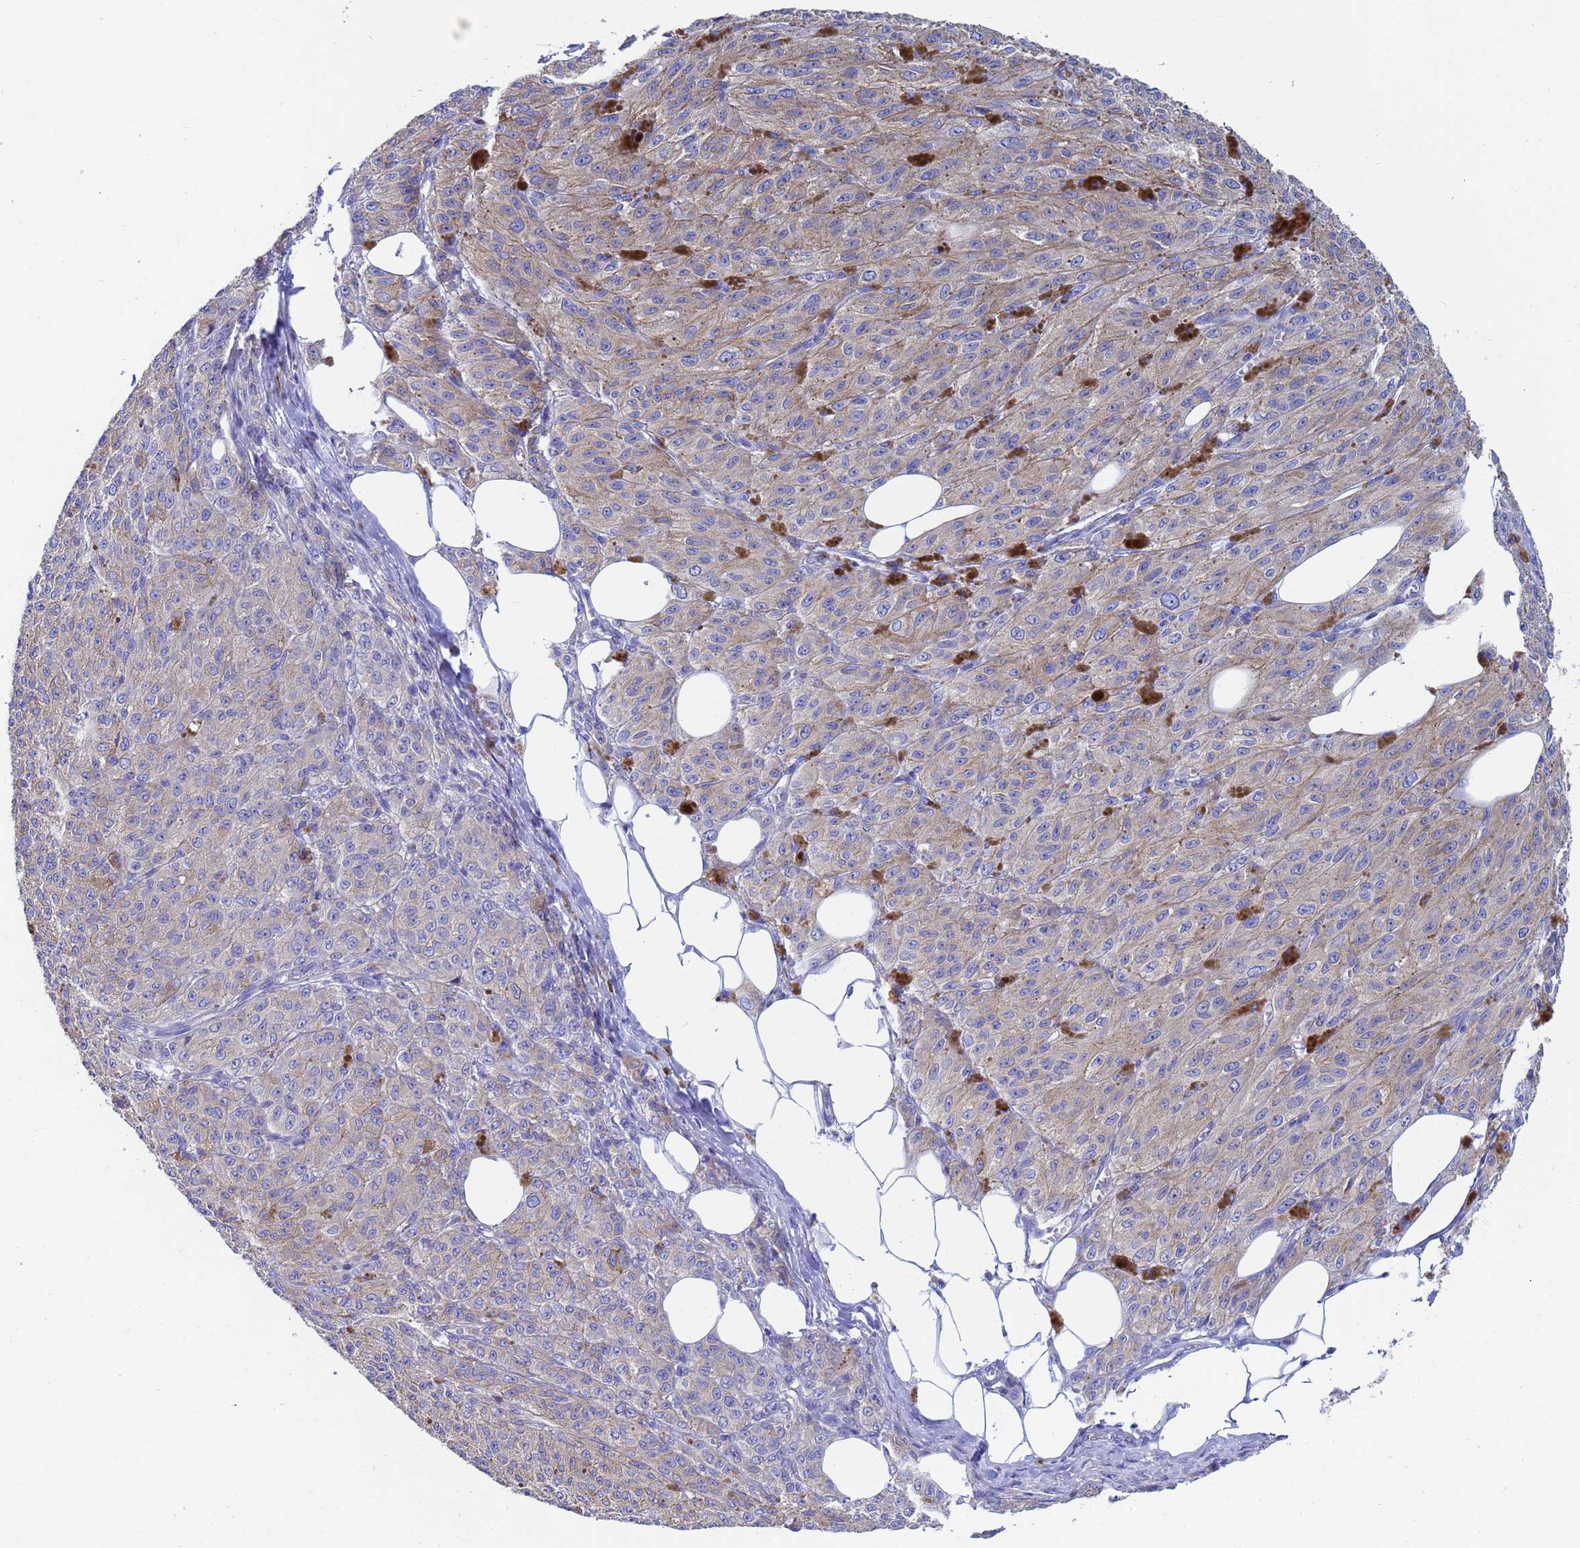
{"staining": {"intensity": "negative", "quantity": "none", "location": "none"}, "tissue": "melanoma", "cell_type": "Tumor cells", "image_type": "cancer", "snomed": [{"axis": "morphology", "description": "Malignant melanoma, NOS"}, {"axis": "topography", "description": "Skin"}], "caption": "The histopathology image reveals no staining of tumor cells in melanoma.", "gene": "UBE2O", "patient": {"sex": "female", "age": 52}}